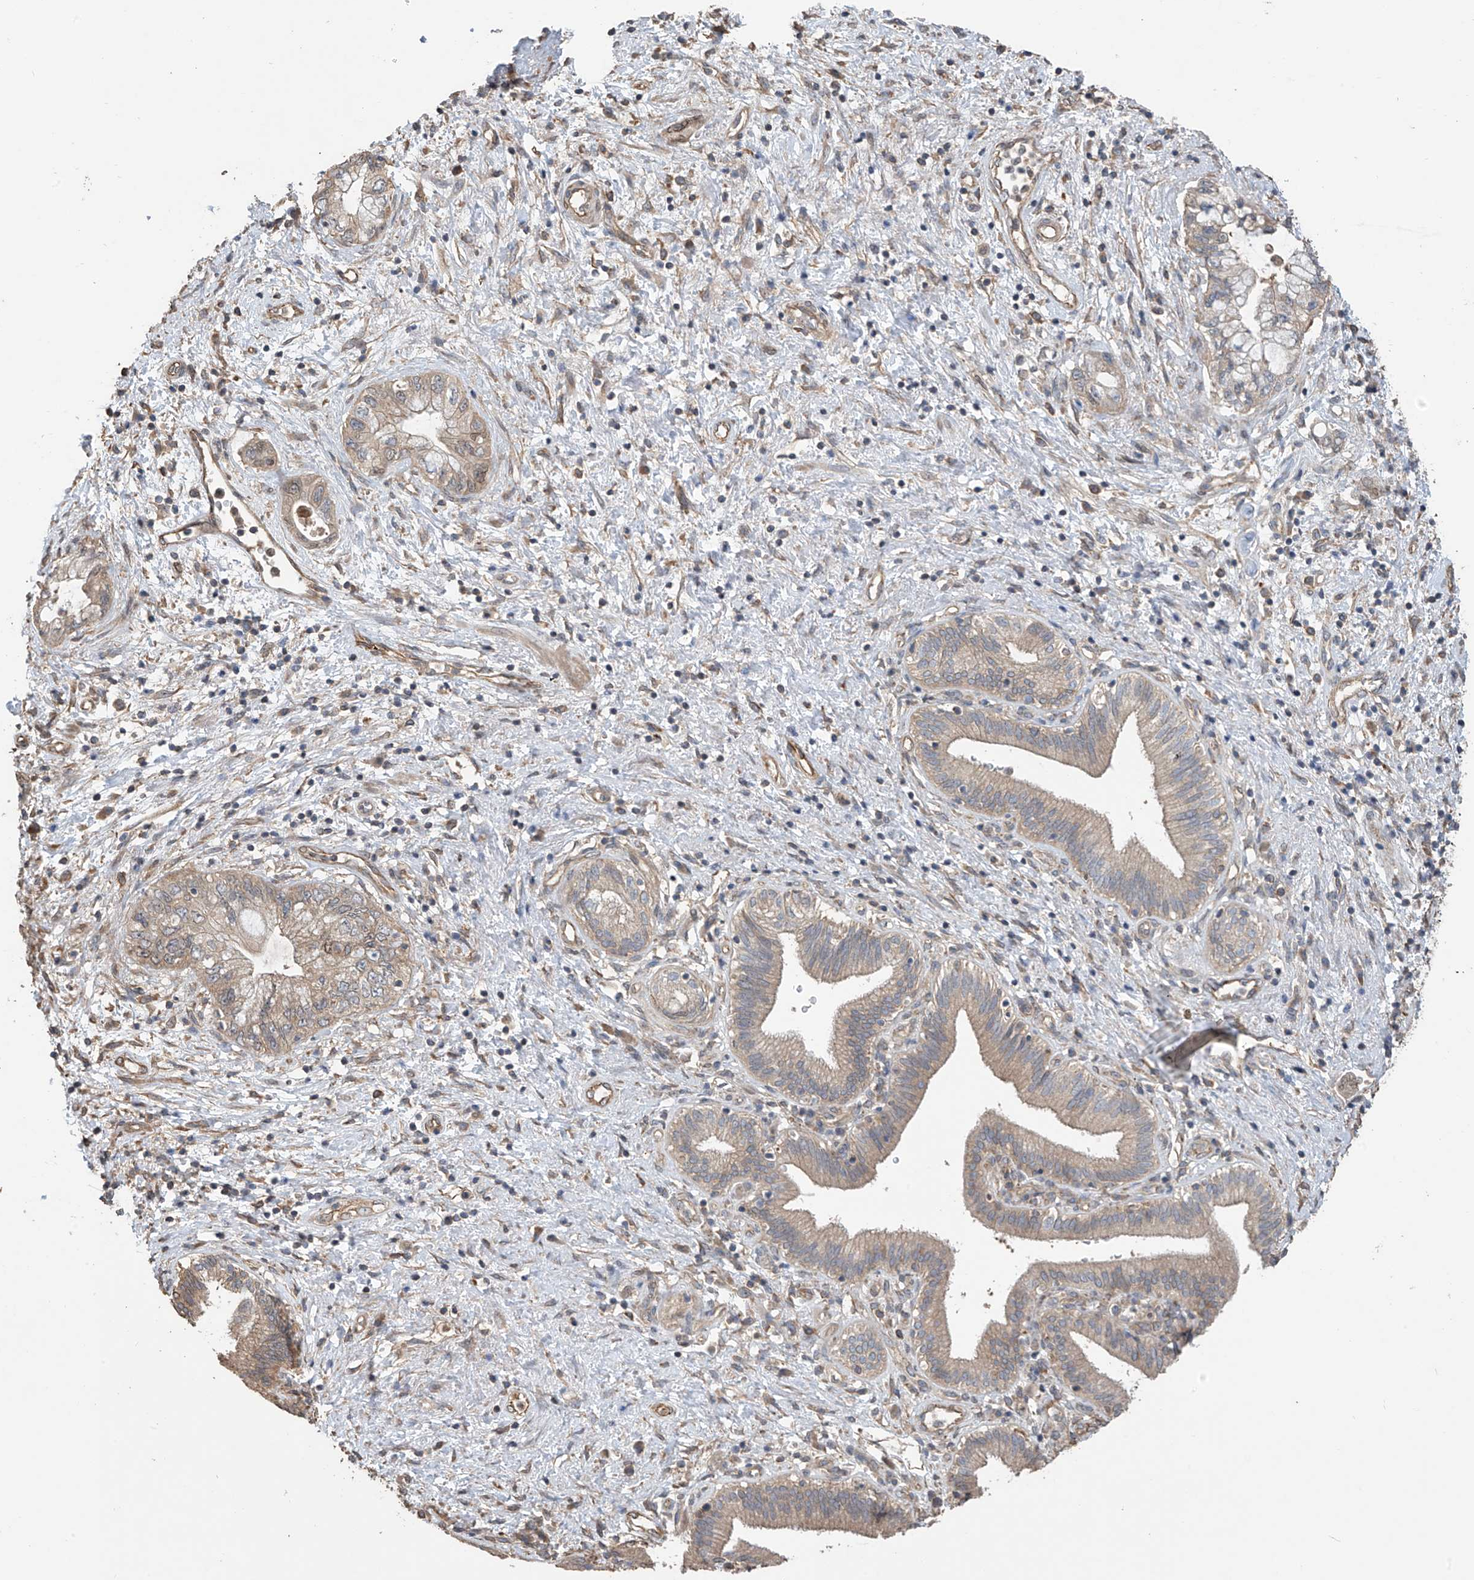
{"staining": {"intensity": "weak", "quantity": ">75%", "location": "cytoplasmic/membranous"}, "tissue": "pancreatic cancer", "cell_type": "Tumor cells", "image_type": "cancer", "snomed": [{"axis": "morphology", "description": "Adenocarcinoma, NOS"}, {"axis": "topography", "description": "Pancreas"}], "caption": "Pancreatic adenocarcinoma was stained to show a protein in brown. There is low levels of weak cytoplasmic/membranous expression in approximately >75% of tumor cells.", "gene": "PHACTR4", "patient": {"sex": "female", "age": 73}}